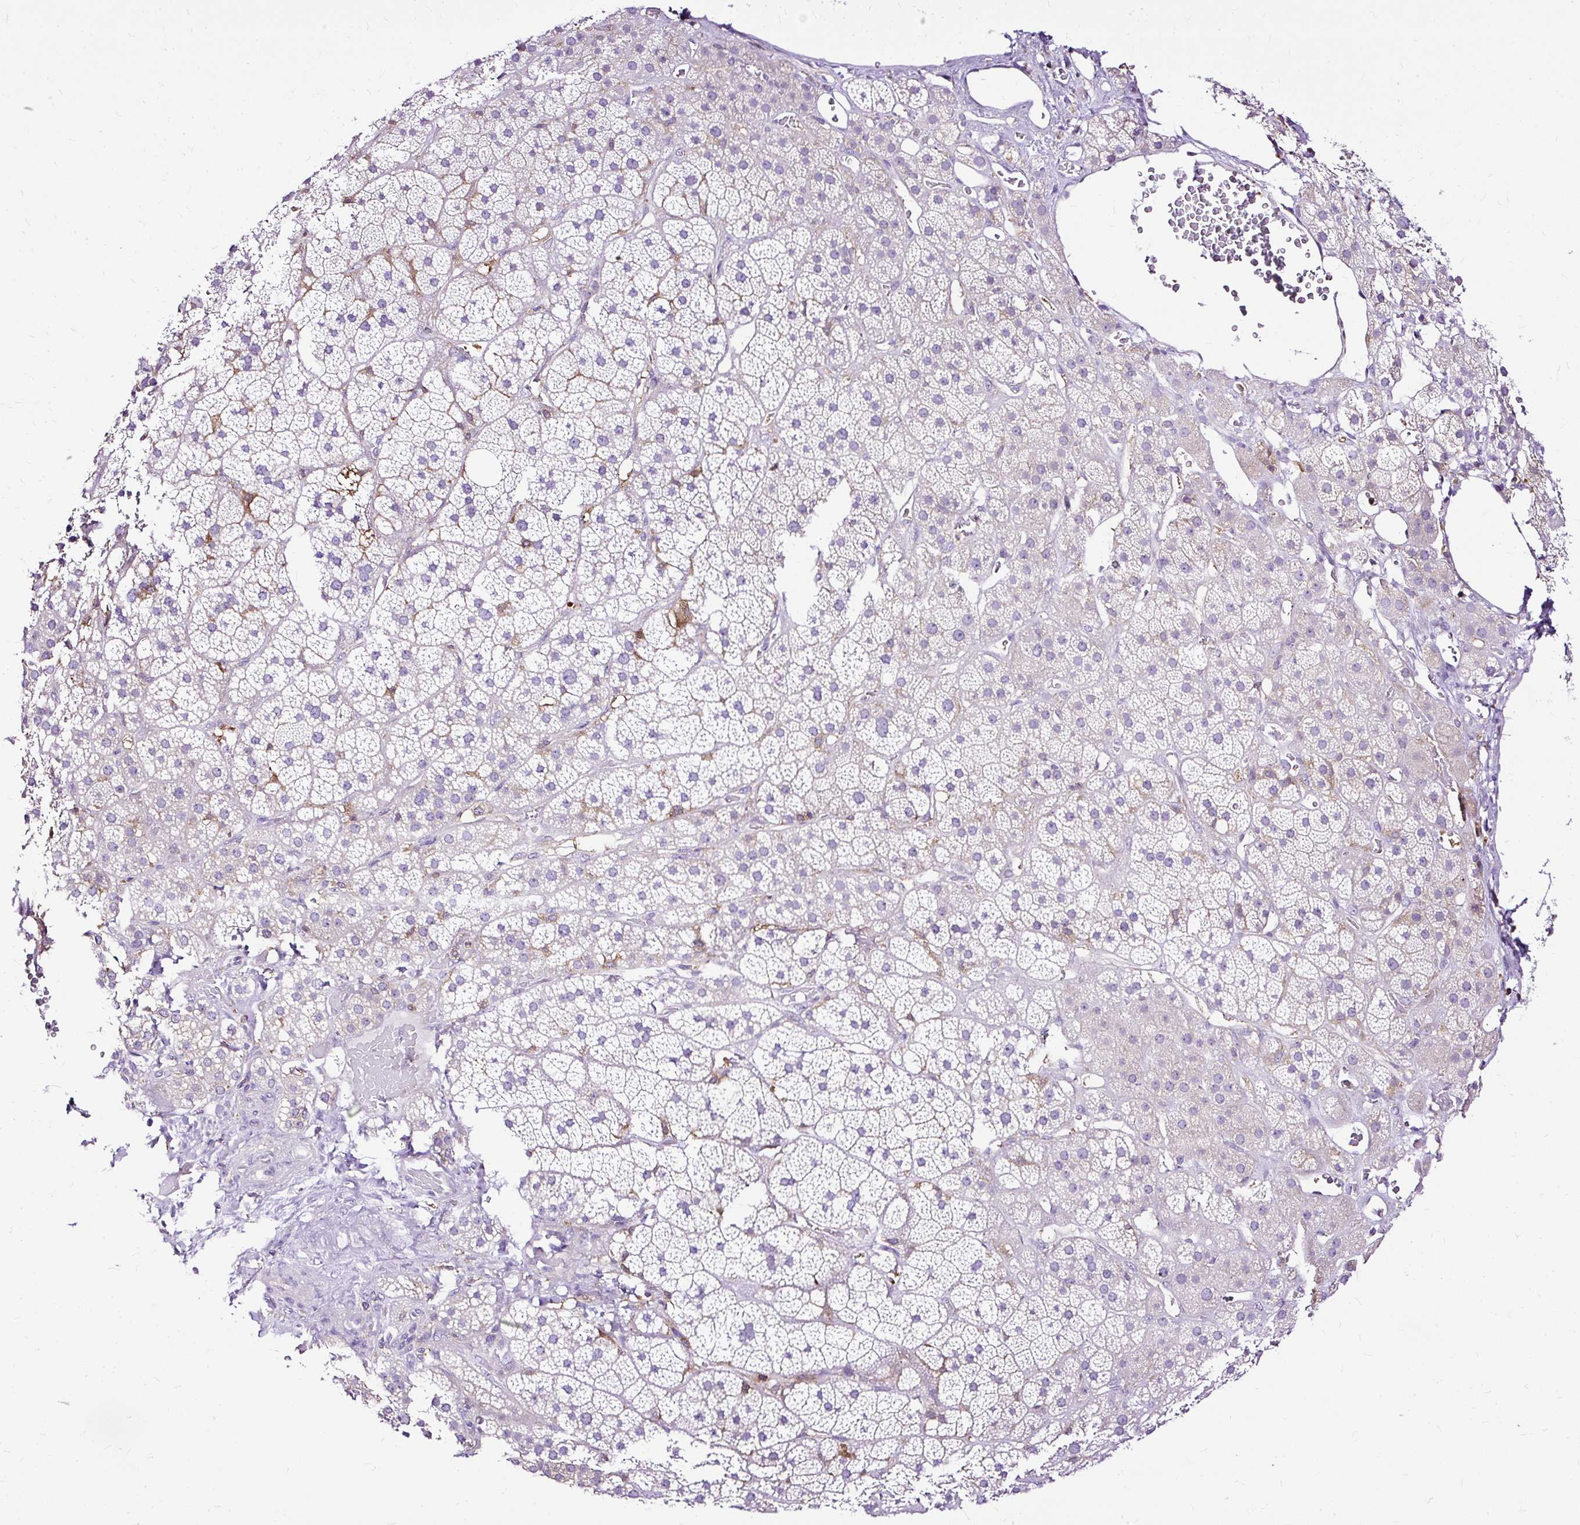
{"staining": {"intensity": "negative", "quantity": "none", "location": "none"}, "tissue": "adrenal gland", "cell_type": "Glandular cells", "image_type": "normal", "snomed": [{"axis": "morphology", "description": "Normal tissue, NOS"}, {"axis": "topography", "description": "Adrenal gland"}], "caption": "An immunohistochemistry image of unremarkable adrenal gland is shown. There is no staining in glandular cells of adrenal gland. (DAB immunohistochemistry, high magnification).", "gene": "TWF2", "patient": {"sex": "male", "age": 57}}